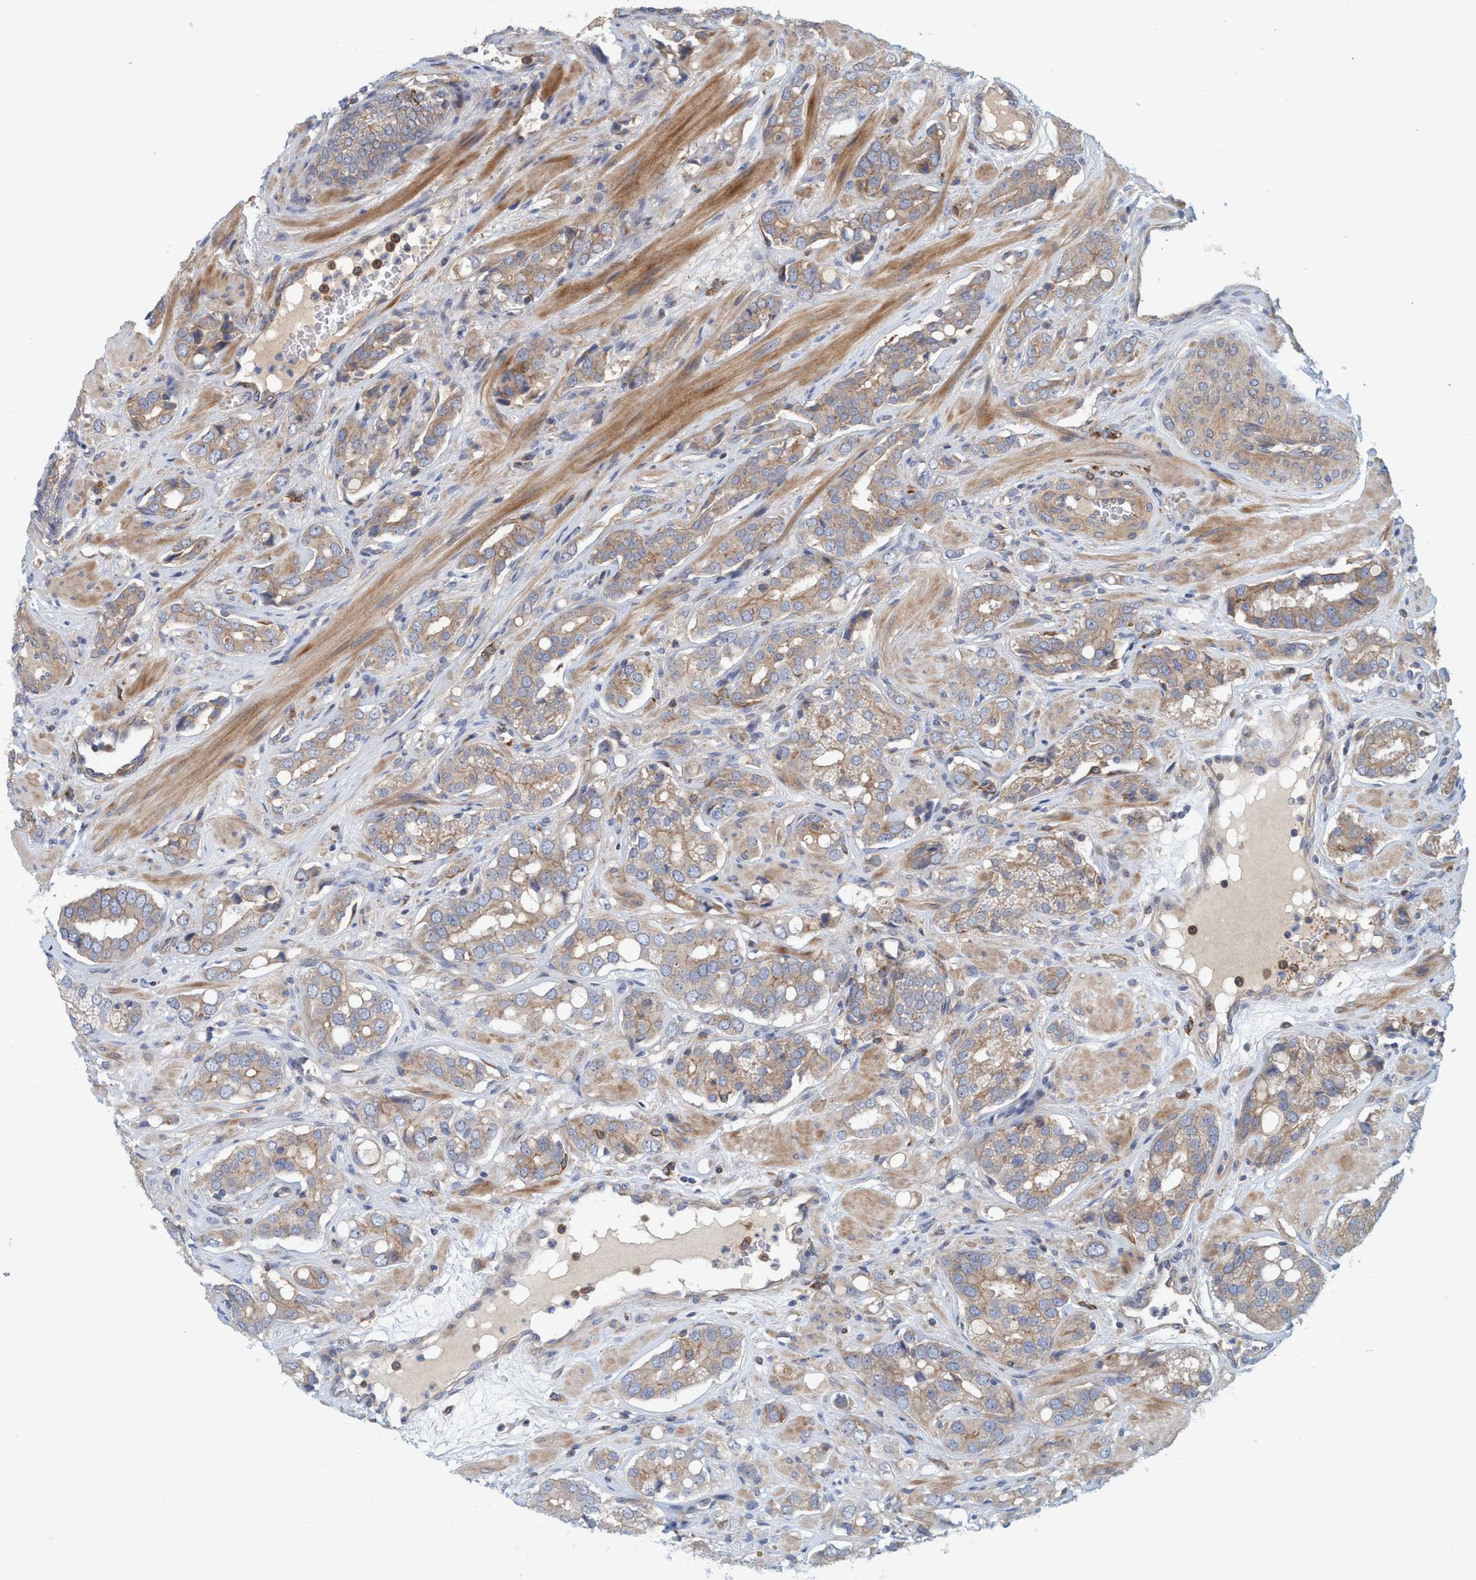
{"staining": {"intensity": "weak", "quantity": ">75%", "location": "cytoplasmic/membranous"}, "tissue": "prostate cancer", "cell_type": "Tumor cells", "image_type": "cancer", "snomed": [{"axis": "morphology", "description": "Adenocarcinoma, High grade"}, {"axis": "topography", "description": "Prostate"}], "caption": "This is an image of immunohistochemistry (IHC) staining of prostate high-grade adenocarcinoma, which shows weak positivity in the cytoplasmic/membranous of tumor cells.", "gene": "SPECC1", "patient": {"sex": "male", "age": 52}}